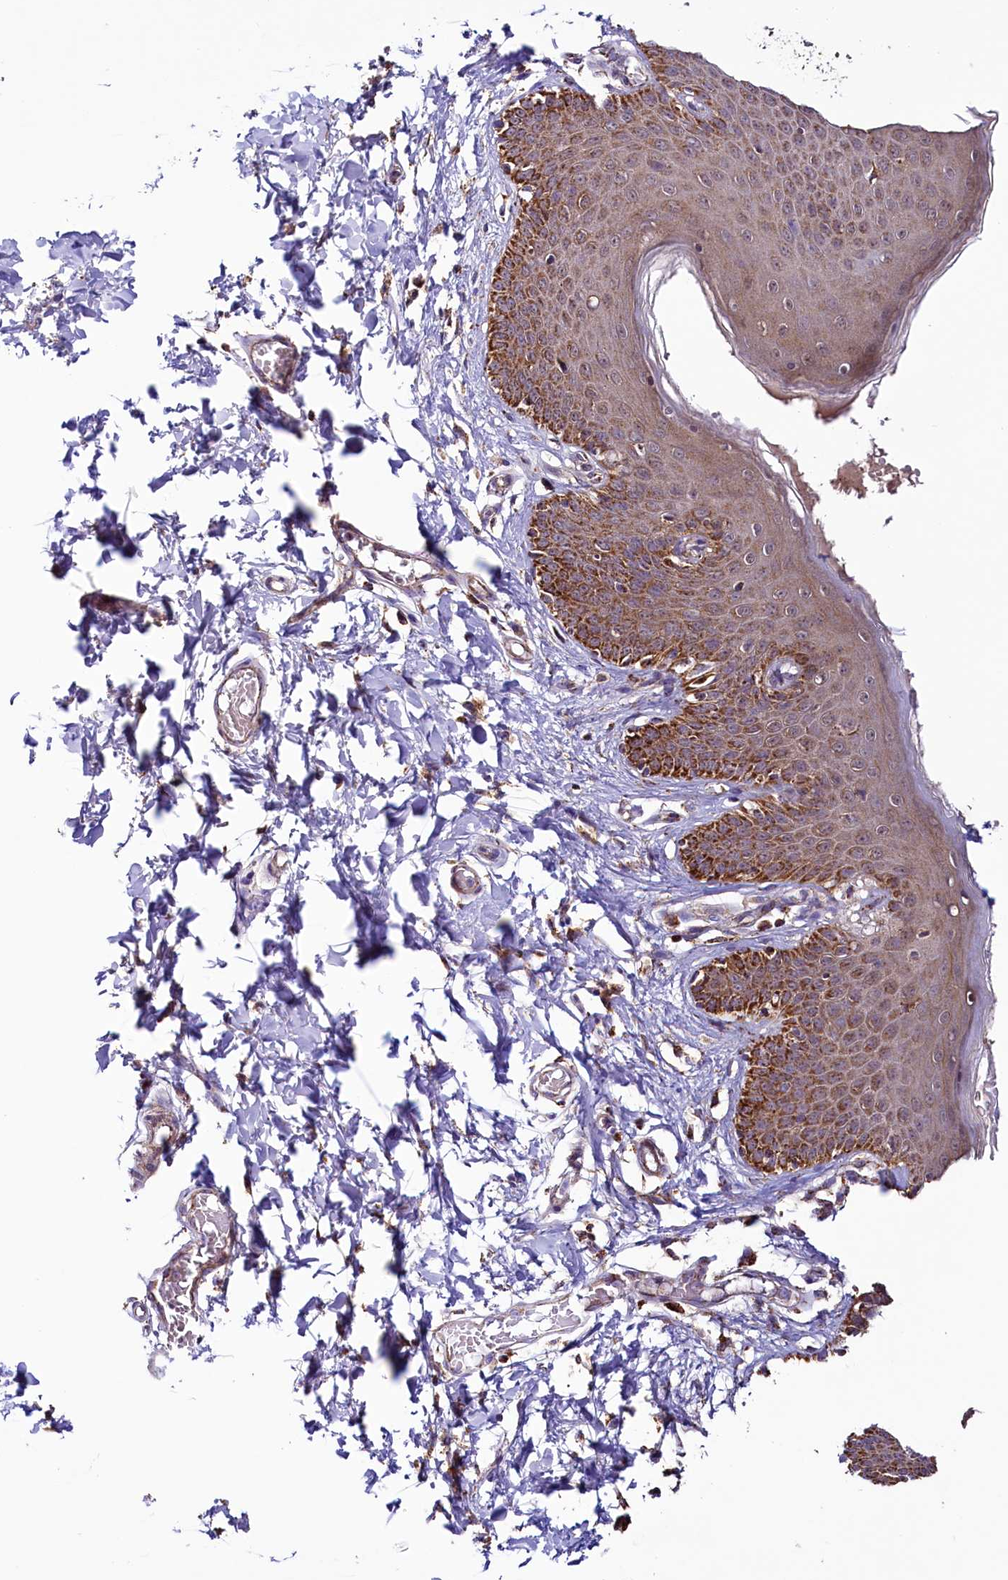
{"staining": {"intensity": "moderate", "quantity": ">75%", "location": "cytoplasmic/membranous"}, "tissue": "skin", "cell_type": "Epidermal cells", "image_type": "normal", "snomed": [{"axis": "morphology", "description": "Normal tissue, NOS"}, {"axis": "topography", "description": "Vulva"}], "caption": "Immunohistochemistry (IHC) of unremarkable skin demonstrates medium levels of moderate cytoplasmic/membranous positivity in approximately >75% of epidermal cells. The staining was performed using DAB (3,3'-diaminobenzidine) to visualize the protein expression in brown, while the nuclei were stained in blue with hematoxylin (Magnification: 20x).", "gene": "STARD5", "patient": {"sex": "female", "age": 66}}